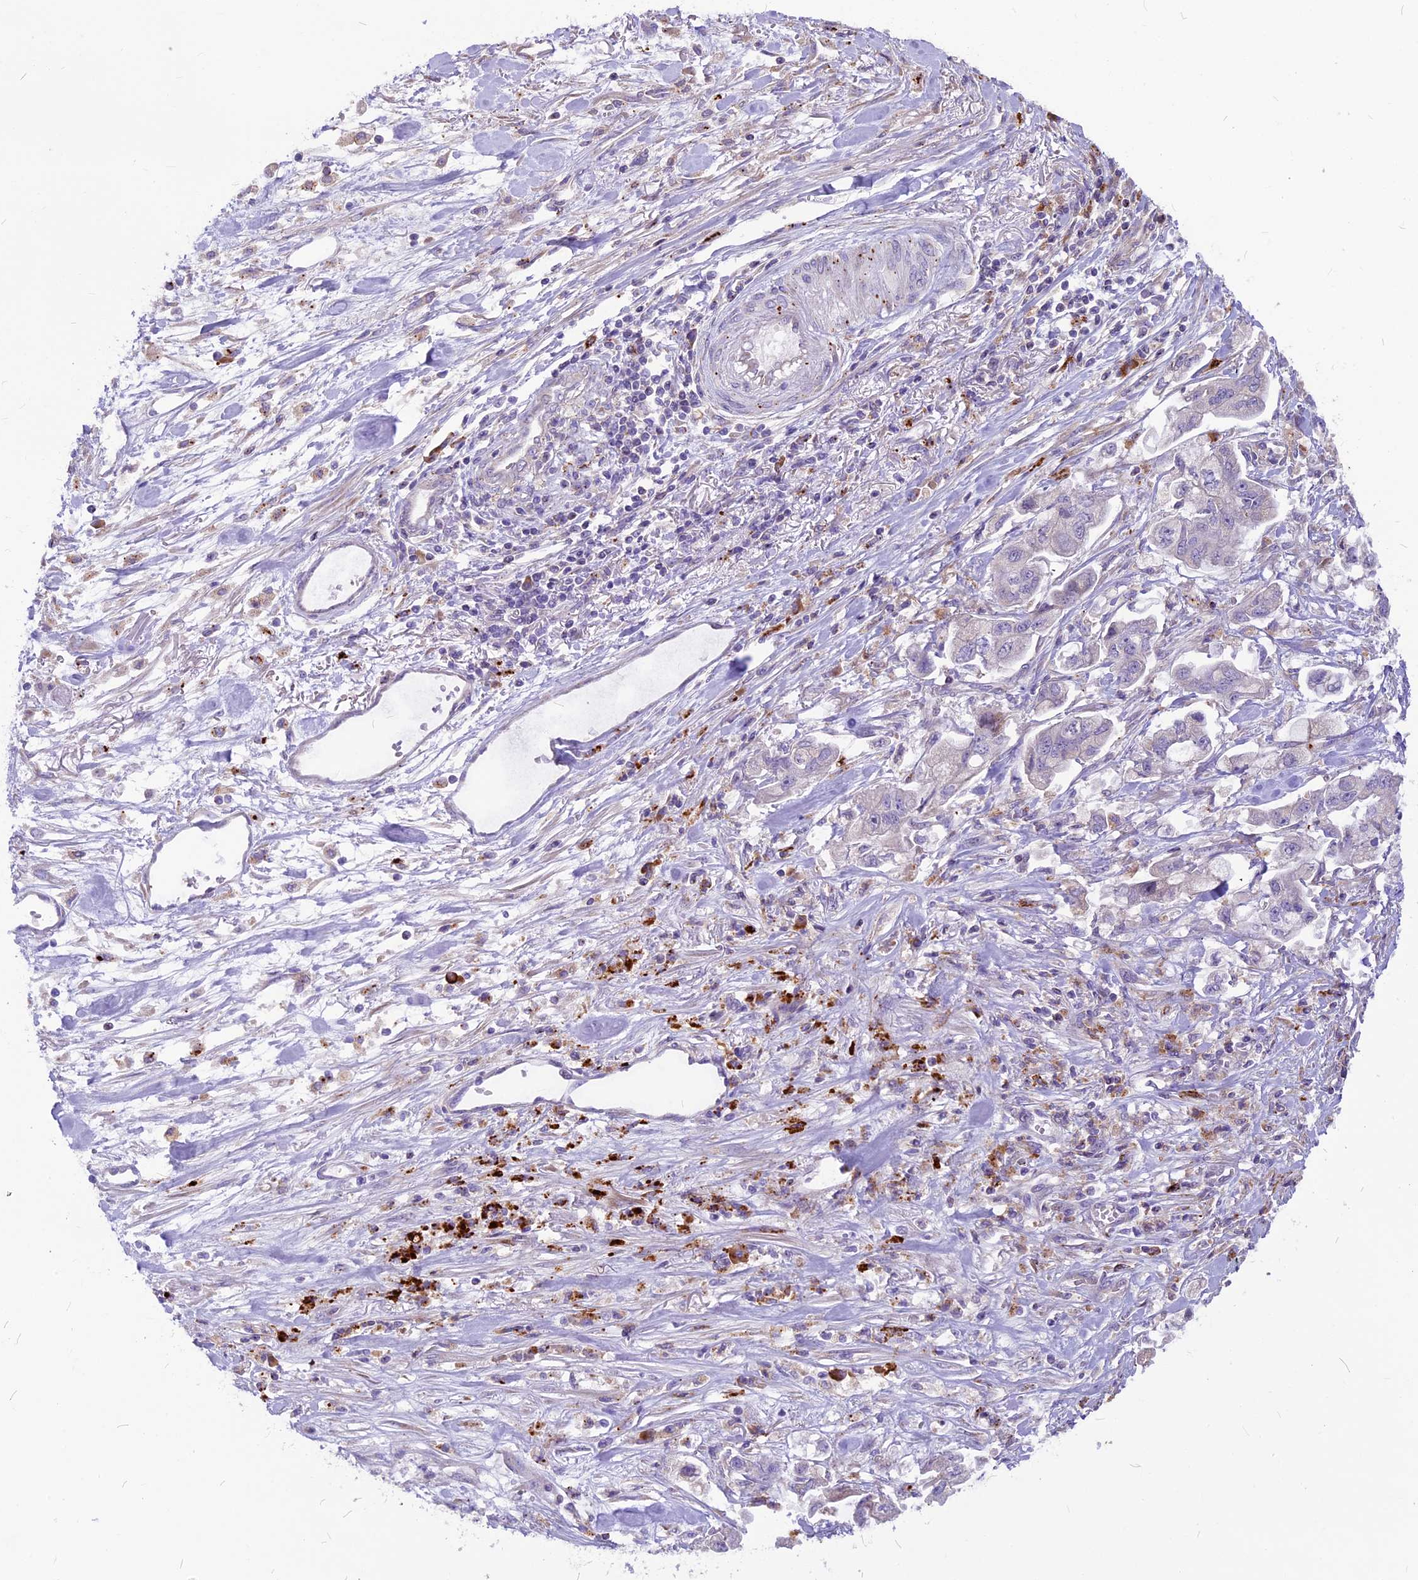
{"staining": {"intensity": "negative", "quantity": "none", "location": "none"}, "tissue": "stomach cancer", "cell_type": "Tumor cells", "image_type": "cancer", "snomed": [{"axis": "morphology", "description": "Adenocarcinoma, NOS"}, {"axis": "topography", "description": "Stomach"}], "caption": "A photomicrograph of stomach cancer (adenocarcinoma) stained for a protein demonstrates no brown staining in tumor cells.", "gene": "THRSP", "patient": {"sex": "male", "age": 62}}